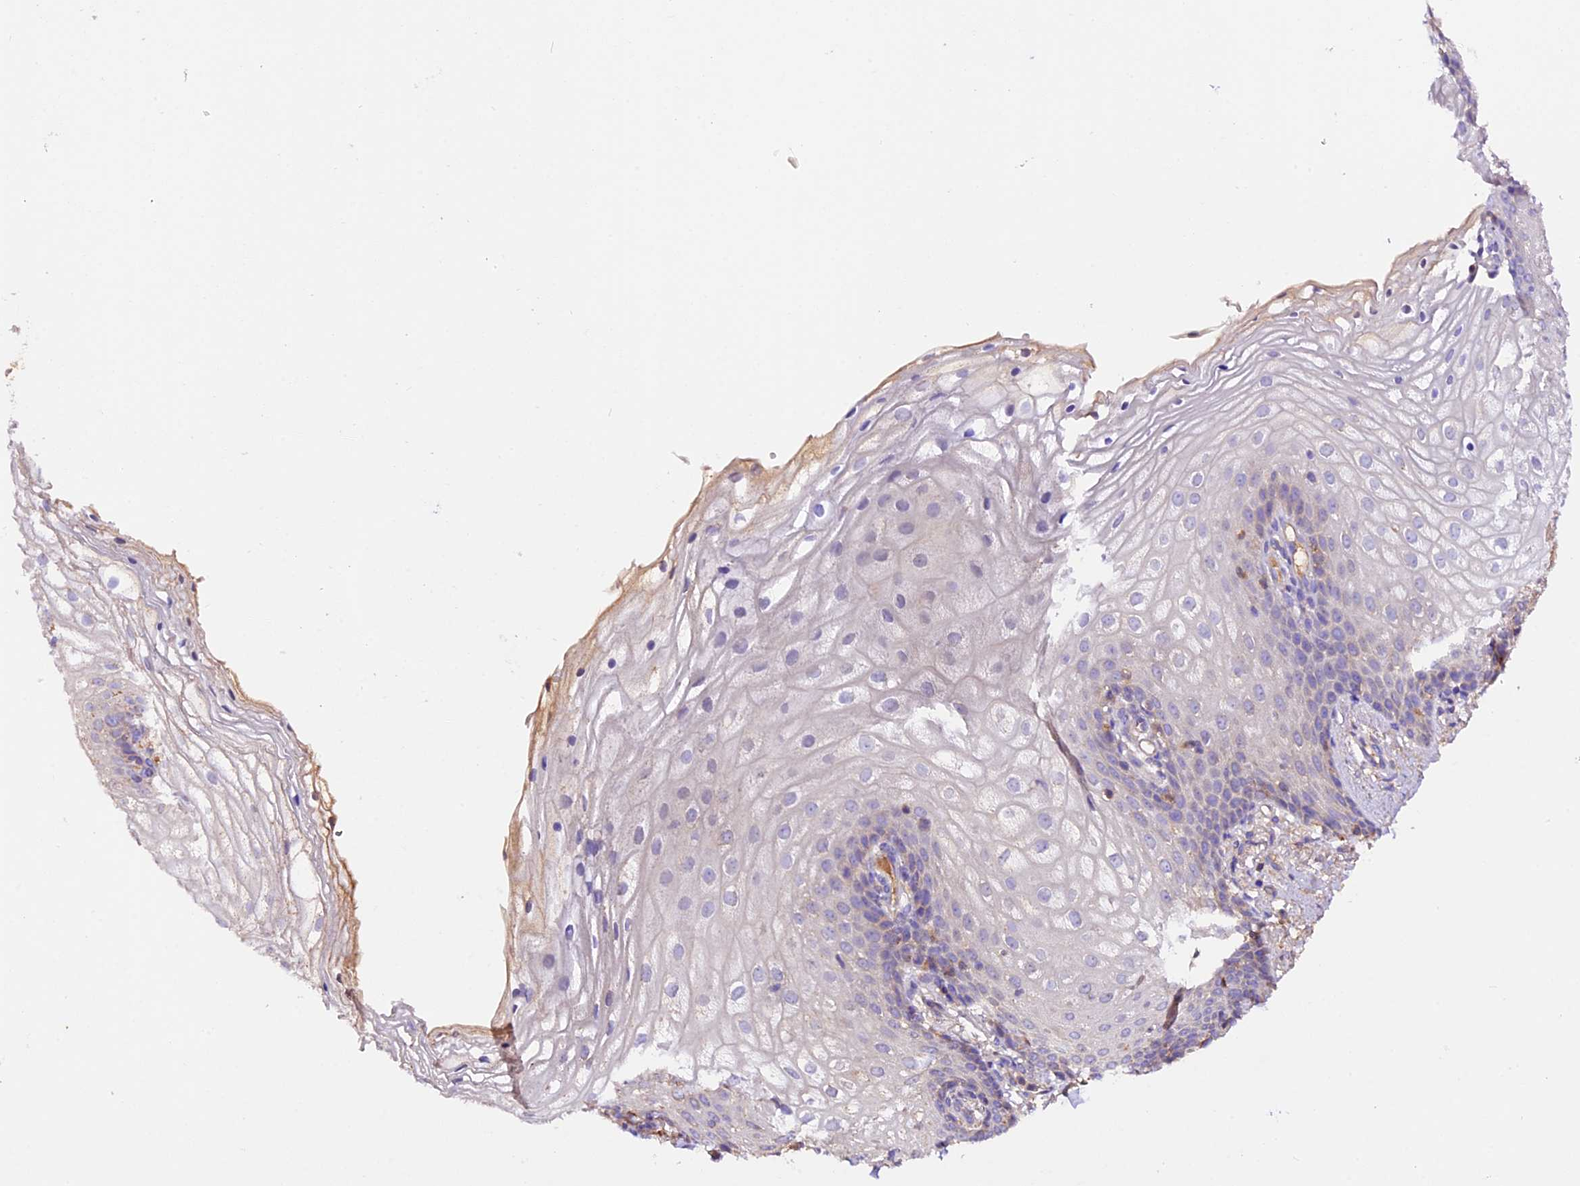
{"staining": {"intensity": "negative", "quantity": "none", "location": "none"}, "tissue": "vagina", "cell_type": "Squamous epithelial cells", "image_type": "normal", "snomed": [{"axis": "morphology", "description": "Normal tissue, NOS"}, {"axis": "topography", "description": "Vagina"}], "caption": "This is an immunohistochemistry photomicrograph of unremarkable human vagina. There is no staining in squamous epithelial cells.", "gene": "SIX5", "patient": {"sex": "female", "age": 60}}